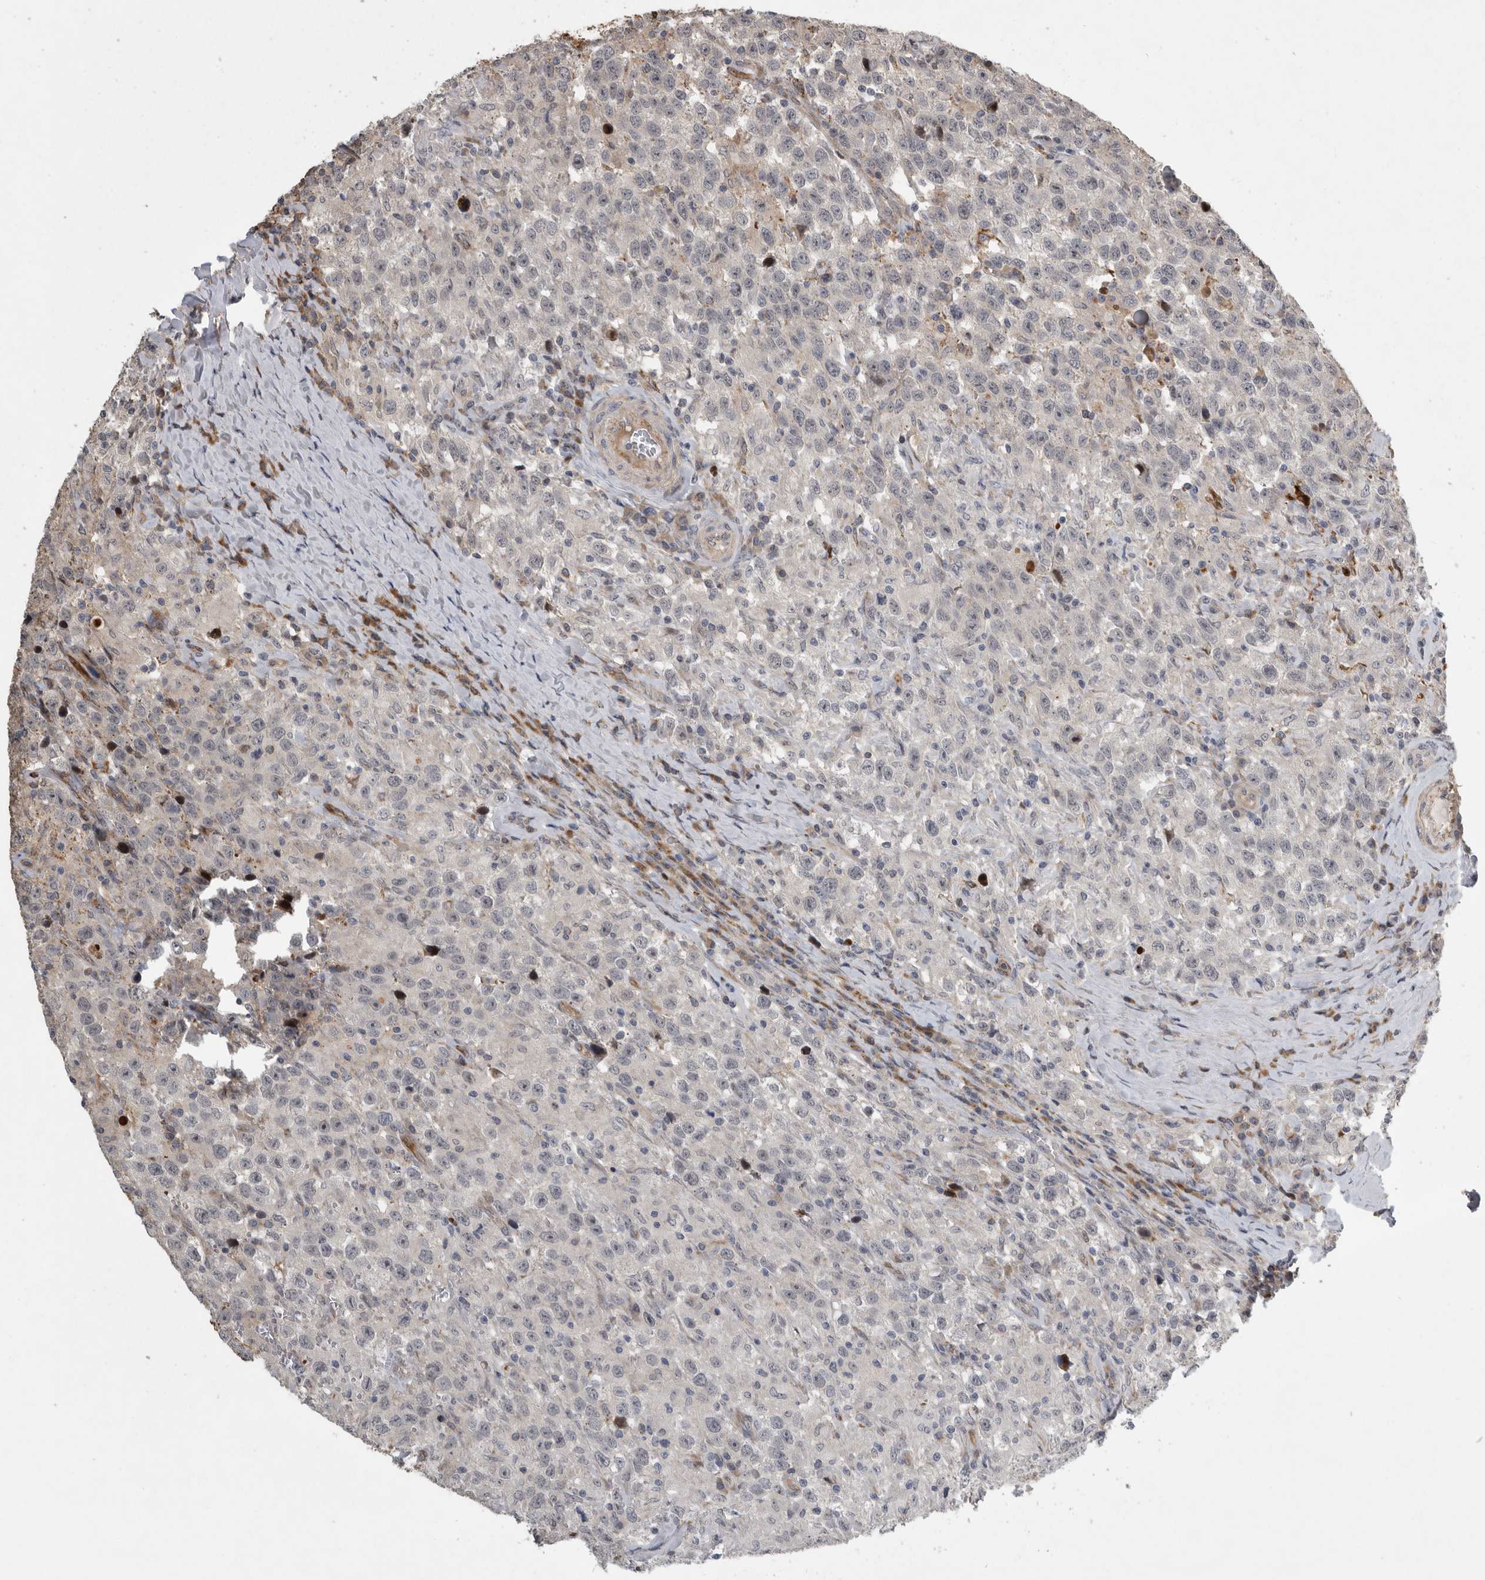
{"staining": {"intensity": "weak", "quantity": "<25%", "location": "cytoplasmic/membranous"}, "tissue": "testis cancer", "cell_type": "Tumor cells", "image_type": "cancer", "snomed": [{"axis": "morphology", "description": "Seminoma, NOS"}, {"axis": "topography", "description": "Testis"}], "caption": "Protein analysis of seminoma (testis) demonstrates no significant staining in tumor cells.", "gene": "MPDZ", "patient": {"sex": "male", "age": 41}}